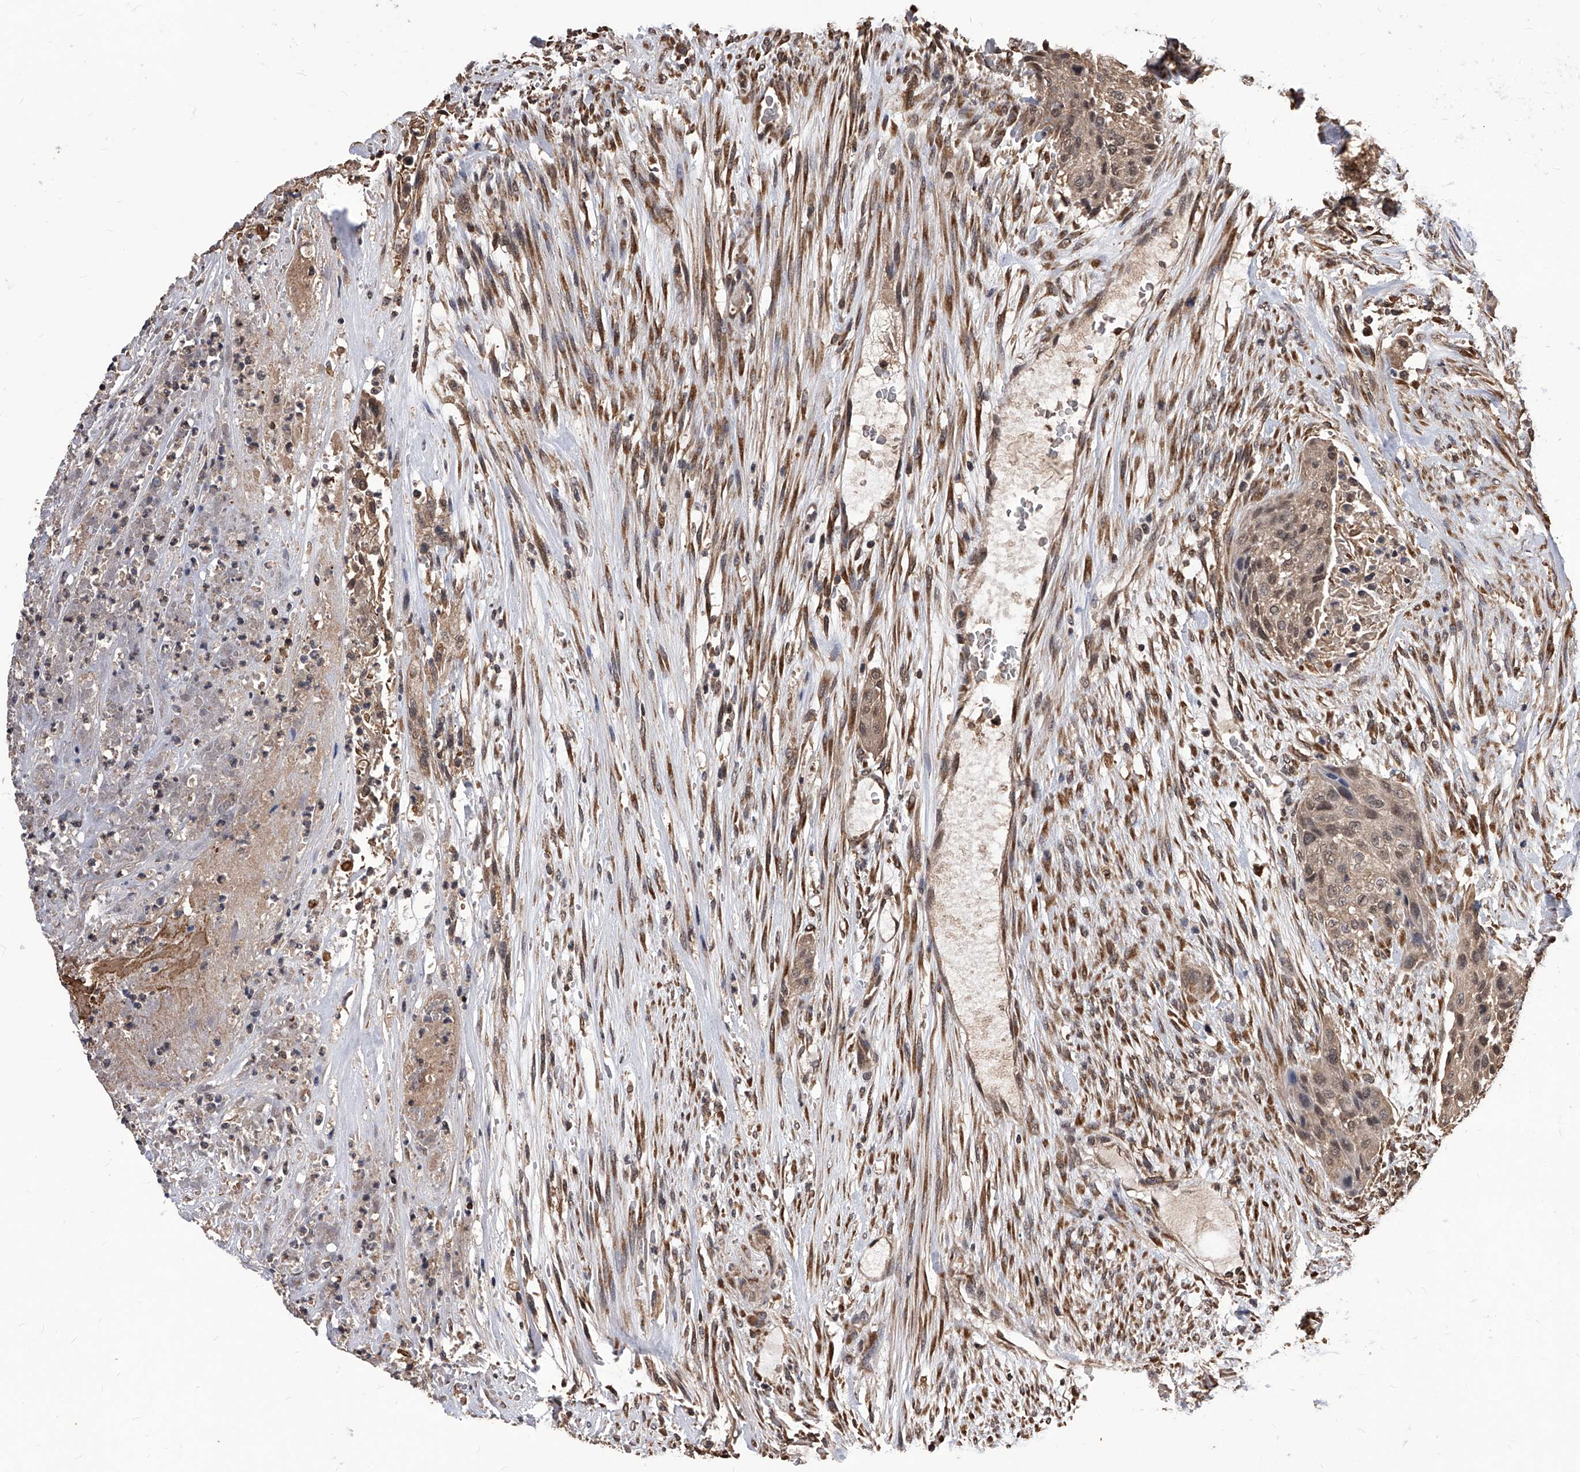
{"staining": {"intensity": "weak", "quantity": ">75%", "location": "cytoplasmic/membranous,nuclear"}, "tissue": "urothelial cancer", "cell_type": "Tumor cells", "image_type": "cancer", "snomed": [{"axis": "morphology", "description": "Urothelial carcinoma, High grade"}, {"axis": "topography", "description": "Urinary bladder"}], "caption": "Immunohistochemical staining of human urothelial cancer reveals low levels of weak cytoplasmic/membranous and nuclear expression in approximately >75% of tumor cells. (Brightfield microscopy of DAB IHC at high magnification).", "gene": "ID1", "patient": {"sex": "male", "age": 35}}